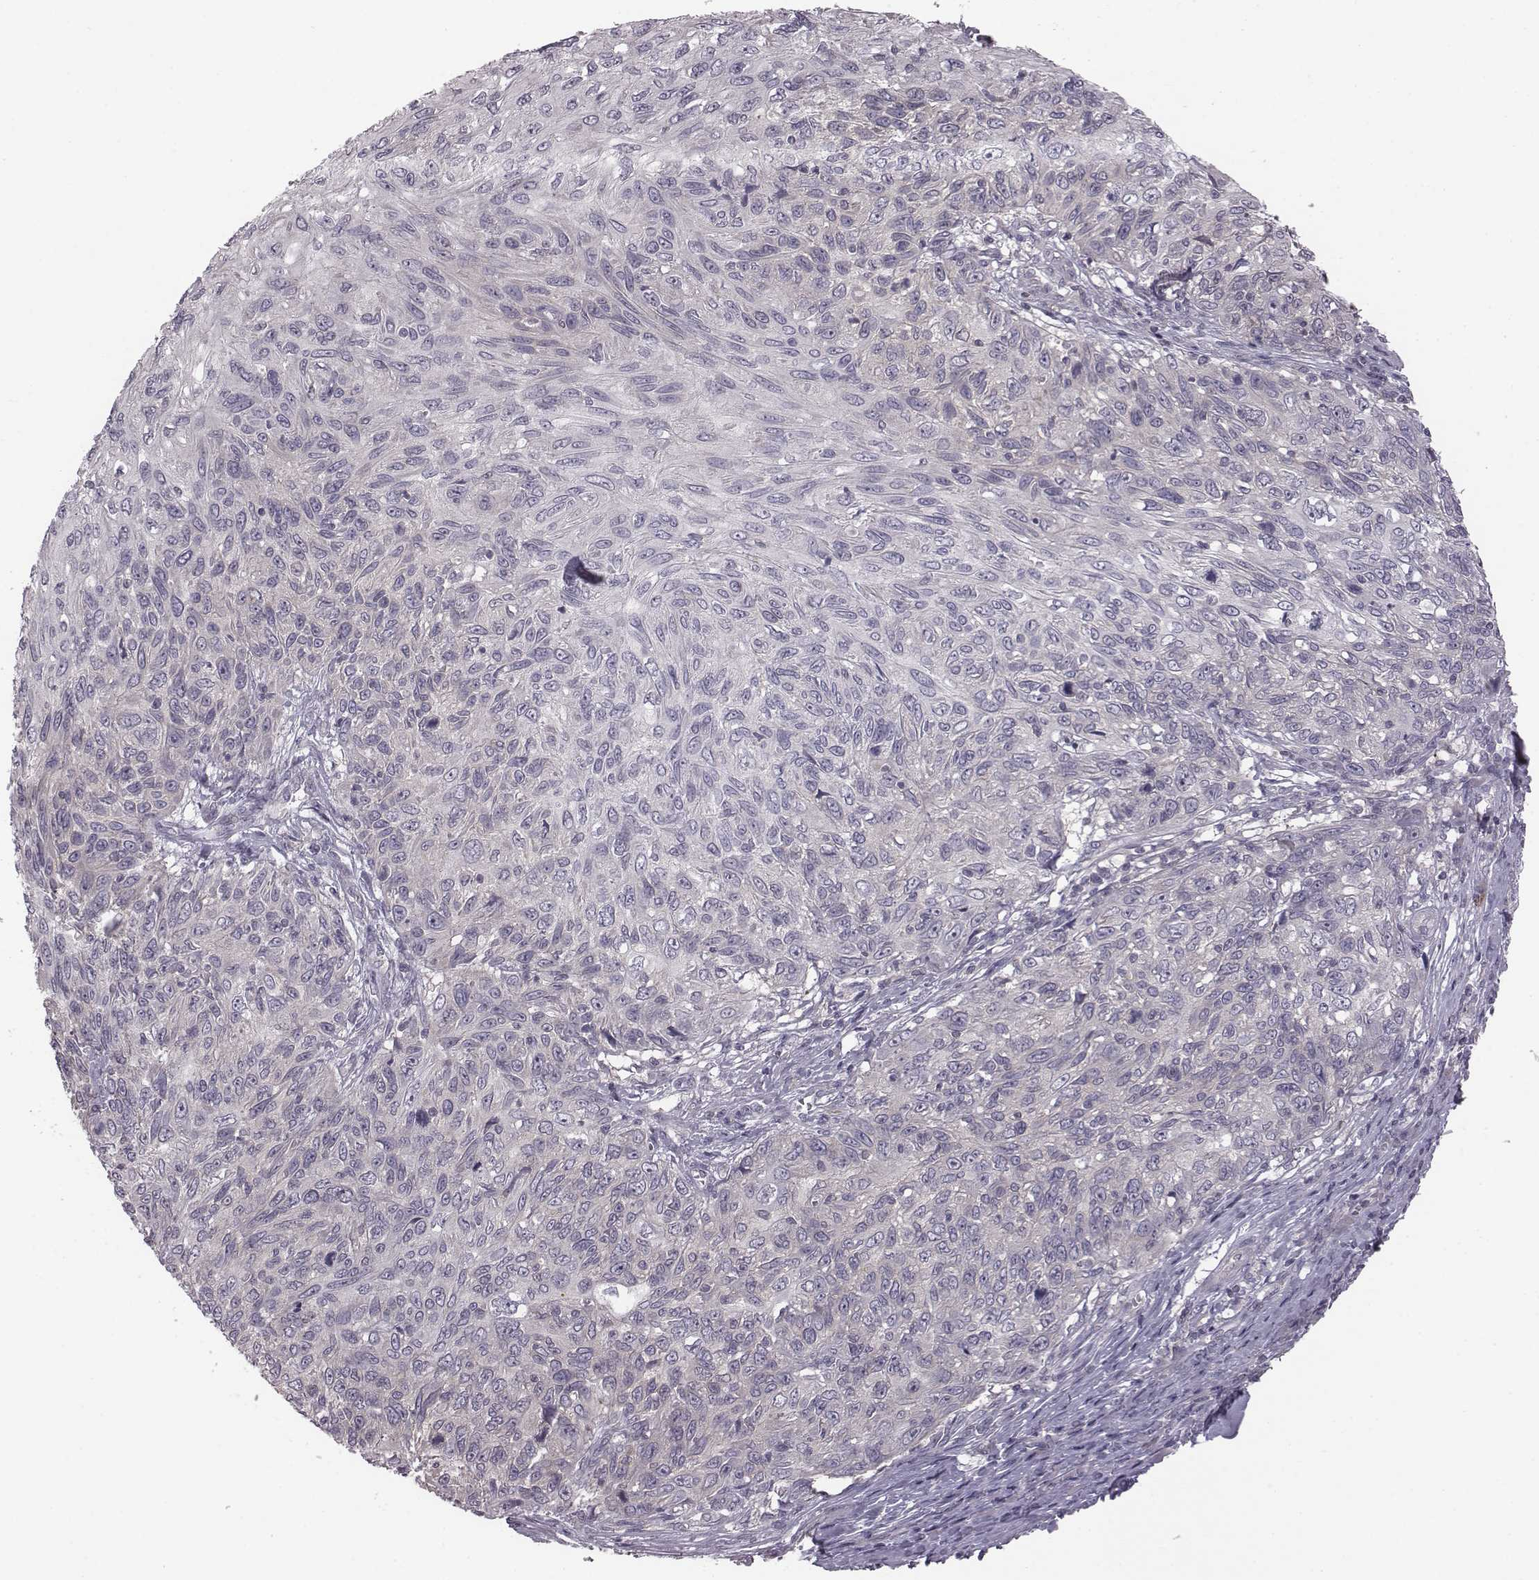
{"staining": {"intensity": "negative", "quantity": "none", "location": "none"}, "tissue": "skin cancer", "cell_type": "Tumor cells", "image_type": "cancer", "snomed": [{"axis": "morphology", "description": "Squamous cell carcinoma, NOS"}, {"axis": "topography", "description": "Skin"}], "caption": "Tumor cells show no significant protein staining in skin cancer.", "gene": "BICDL1", "patient": {"sex": "male", "age": 92}}